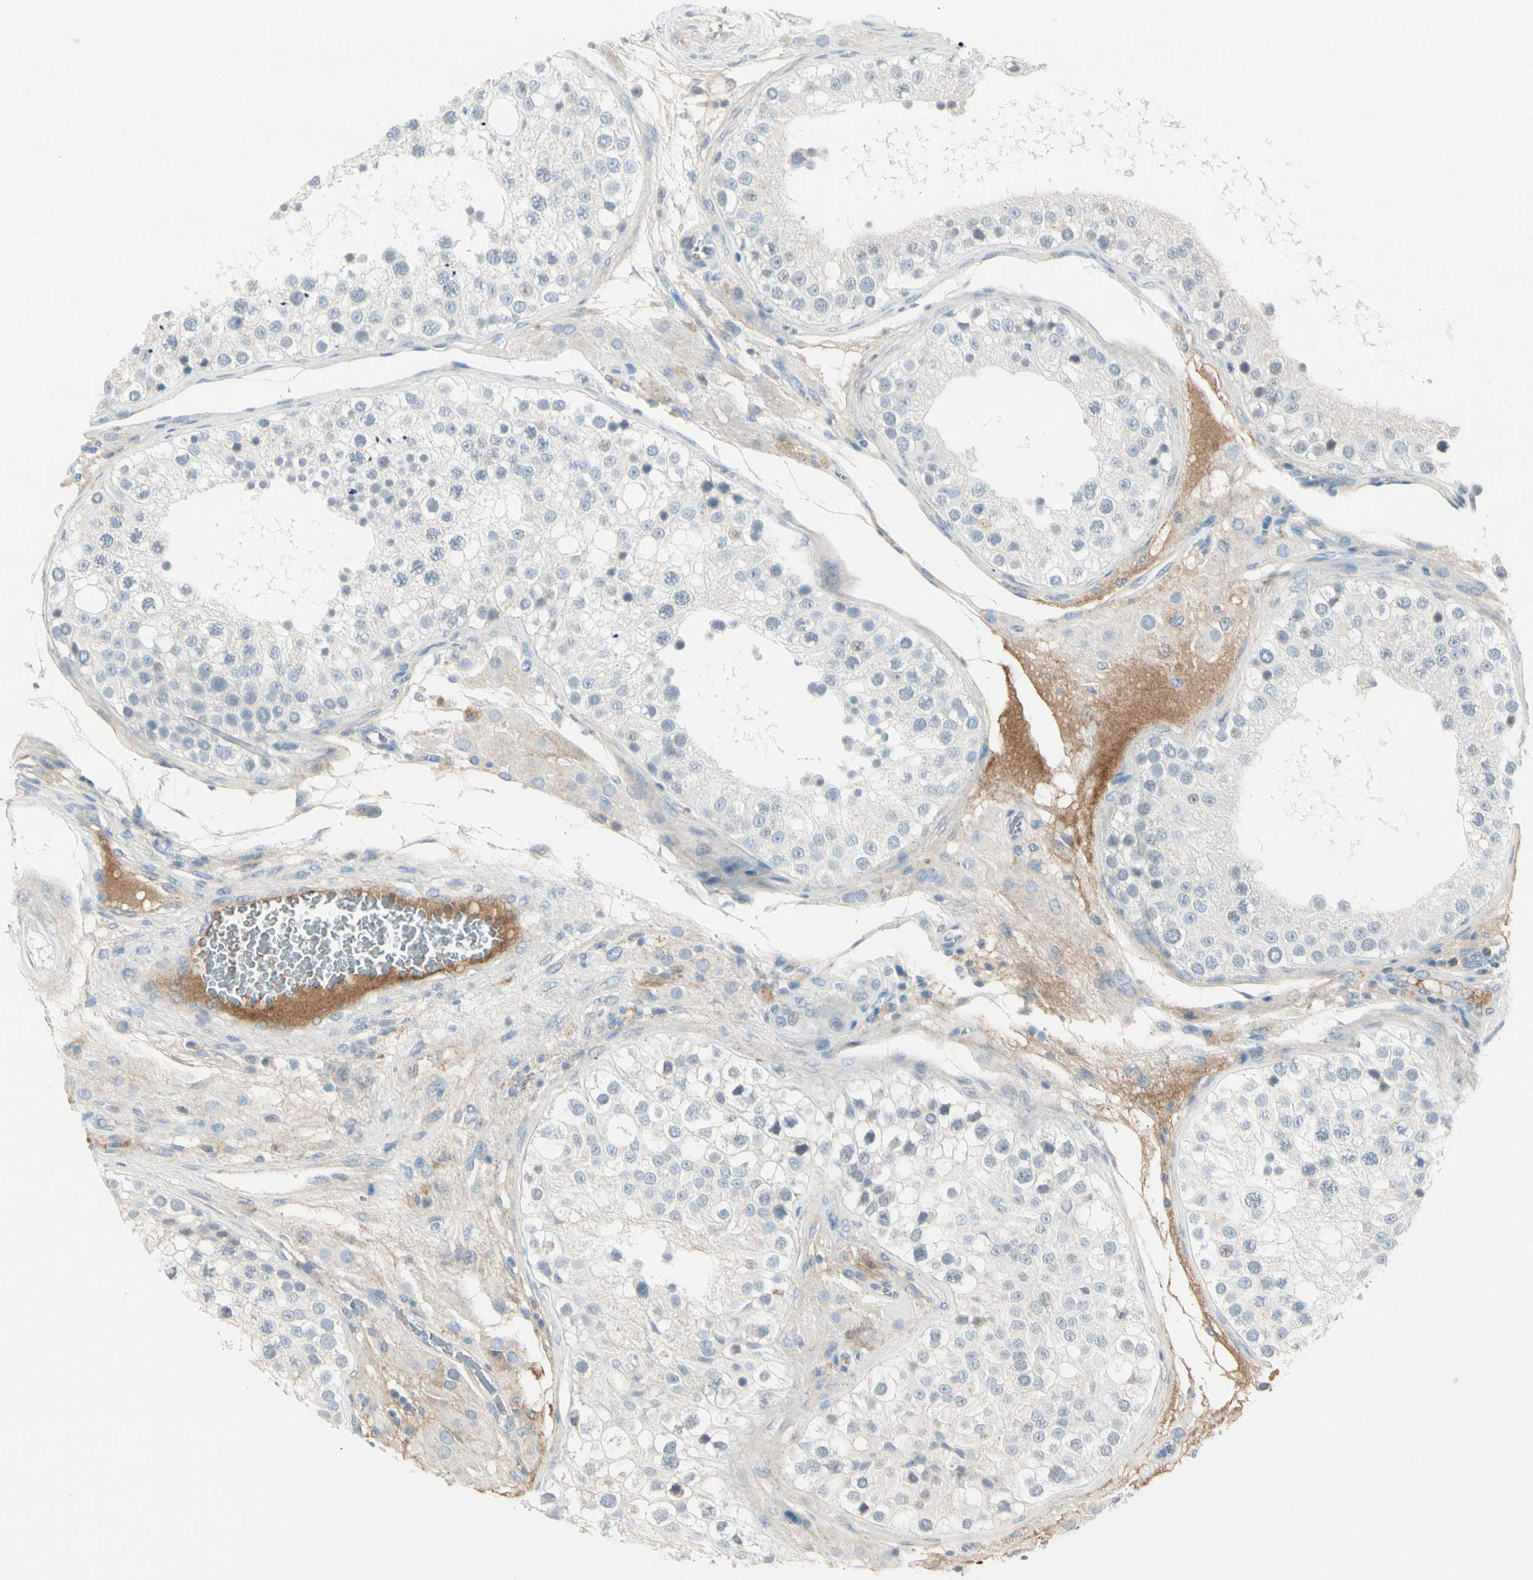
{"staining": {"intensity": "negative", "quantity": "none", "location": "none"}, "tissue": "testis", "cell_type": "Cells in seminiferous ducts", "image_type": "normal", "snomed": [{"axis": "morphology", "description": "Normal tissue, NOS"}, {"axis": "topography", "description": "Testis"}], "caption": "An immunohistochemistry (IHC) photomicrograph of unremarkable testis is shown. There is no staining in cells in seminiferous ducts of testis.", "gene": "SERPIND1", "patient": {"sex": "male", "age": 26}}